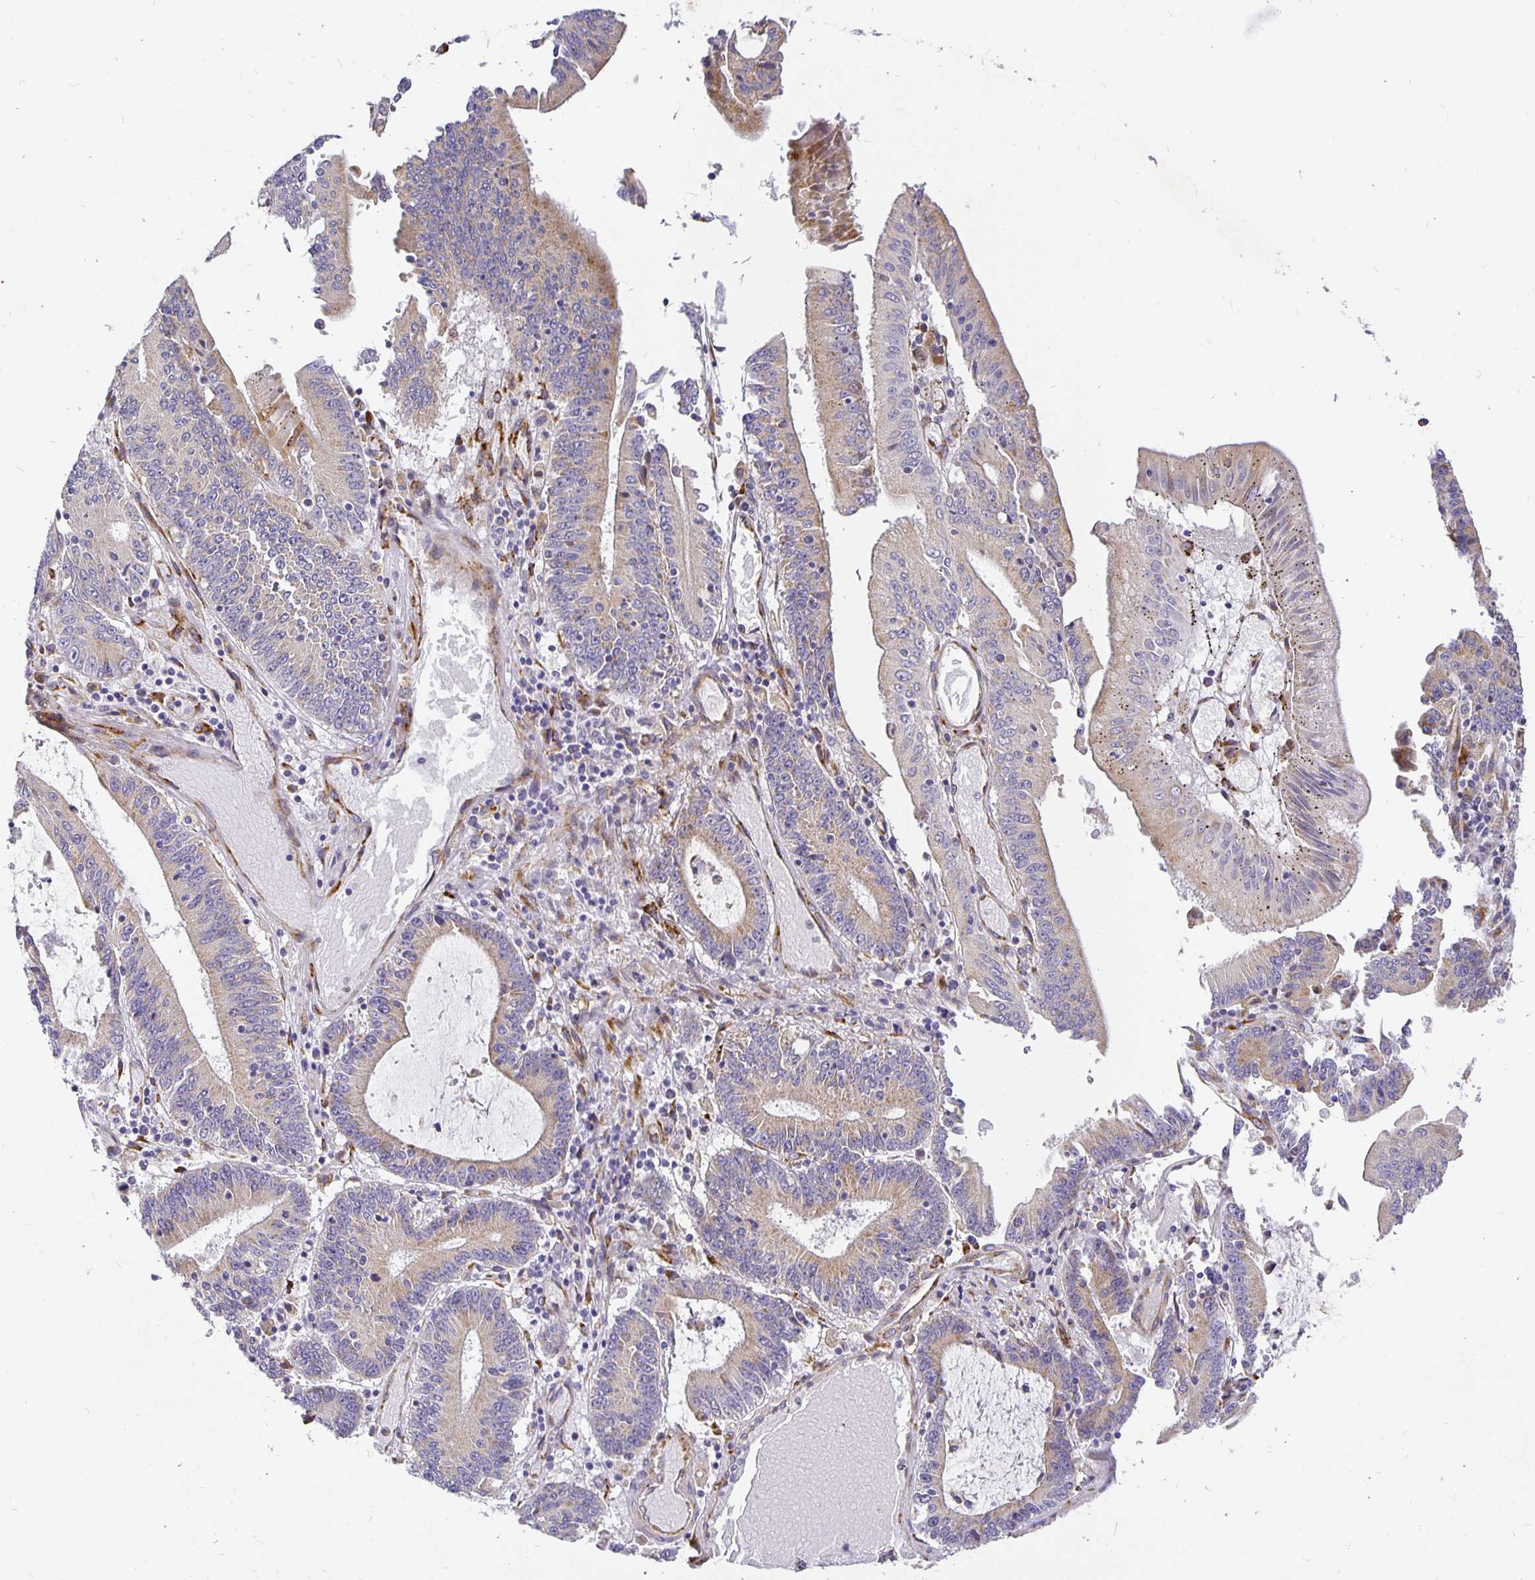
{"staining": {"intensity": "weak", "quantity": "<25%", "location": "cytoplasmic/membranous"}, "tissue": "stomach cancer", "cell_type": "Tumor cells", "image_type": "cancer", "snomed": [{"axis": "morphology", "description": "Adenocarcinoma, NOS"}, {"axis": "topography", "description": "Stomach, upper"}], "caption": "Immunohistochemistry (IHC) of stomach adenocarcinoma demonstrates no positivity in tumor cells. (DAB (3,3'-diaminobenzidine) immunohistochemistry, high magnification).", "gene": "PLOD1", "patient": {"sex": "male", "age": 68}}